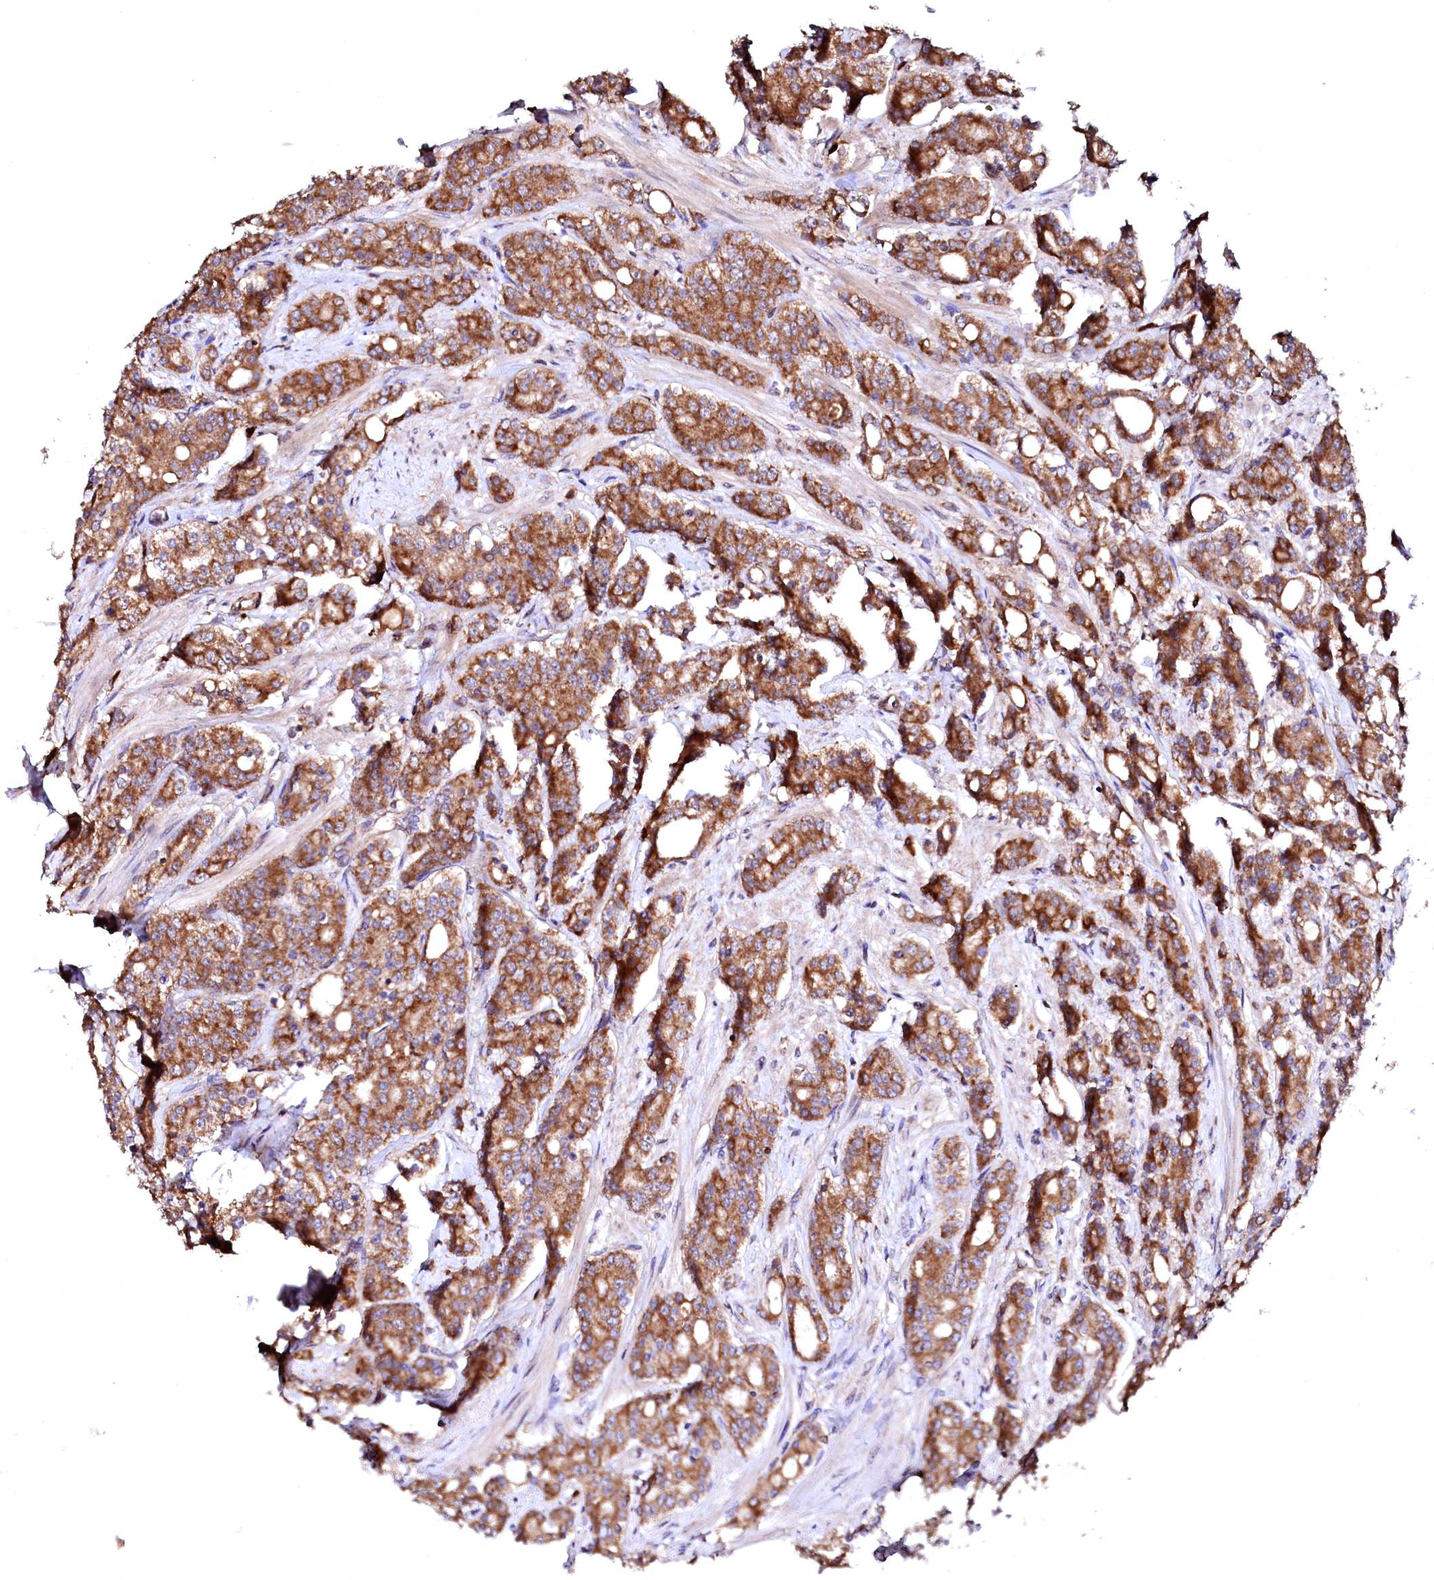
{"staining": {"intensity": "strong", "quantity": ">75%", "location": "cytoplasmic/membranous"}, "tissue": "prostate cancer", "cell_type": "Tumor cells", "image_type": "cancer", "snomed": [{"axis": "morphology", "description": "Adenocarcinoma, High grade"}, {"axis": "topography", "description": "Prostate"}], "caption": "Human prostate cancer (high-grade adenocarcinoma) stained with a brown dye displays strong cytoplasmic/membranous positive expression in about >75% of tumor cells.", "gene": "ST3GAL1", "patient": {"sex": "male", "age": 62}}